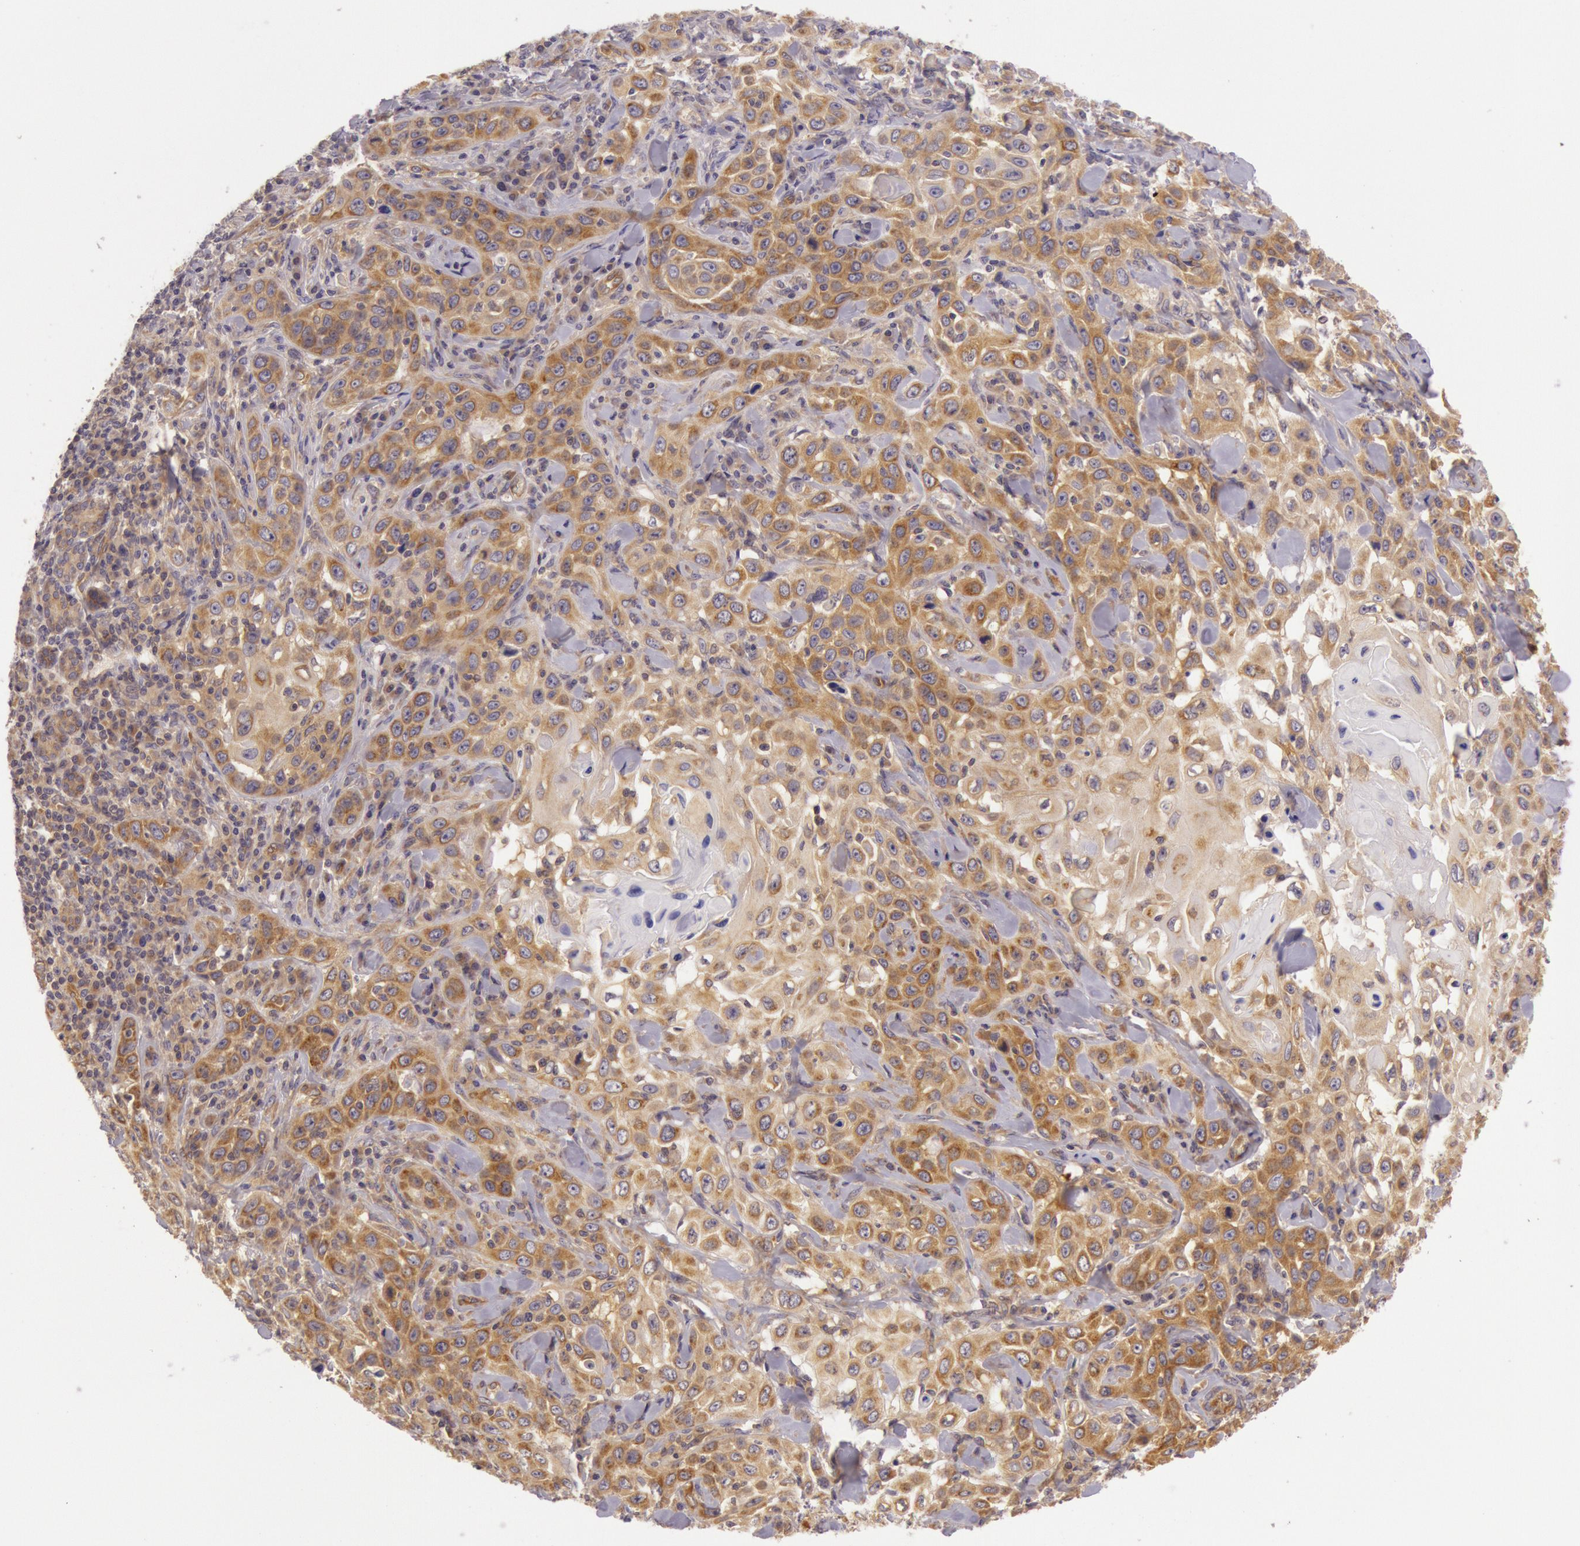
{"staining": {"intensity": "moderate", "quantity": ">75%", "location": "cytoplasmic/membranous"}, "tissue": "skin cancer", "cell_type": "Tumor cells", "image_type": "cancer", "snomed": [{"axis": "morphology", "description": "Squamous cell carcinoma, NOS"}, {"axis": "topography", "description": "Skin"}], "caption": "Protein expression analysis of skin cancer (squamous cell carcinoma) demonstrates moderate cytoplasmic/membranous positivity in about >75% of tumor cells.", "gene": "CHUK", "patient": {"sex": "male", "age": 84}}